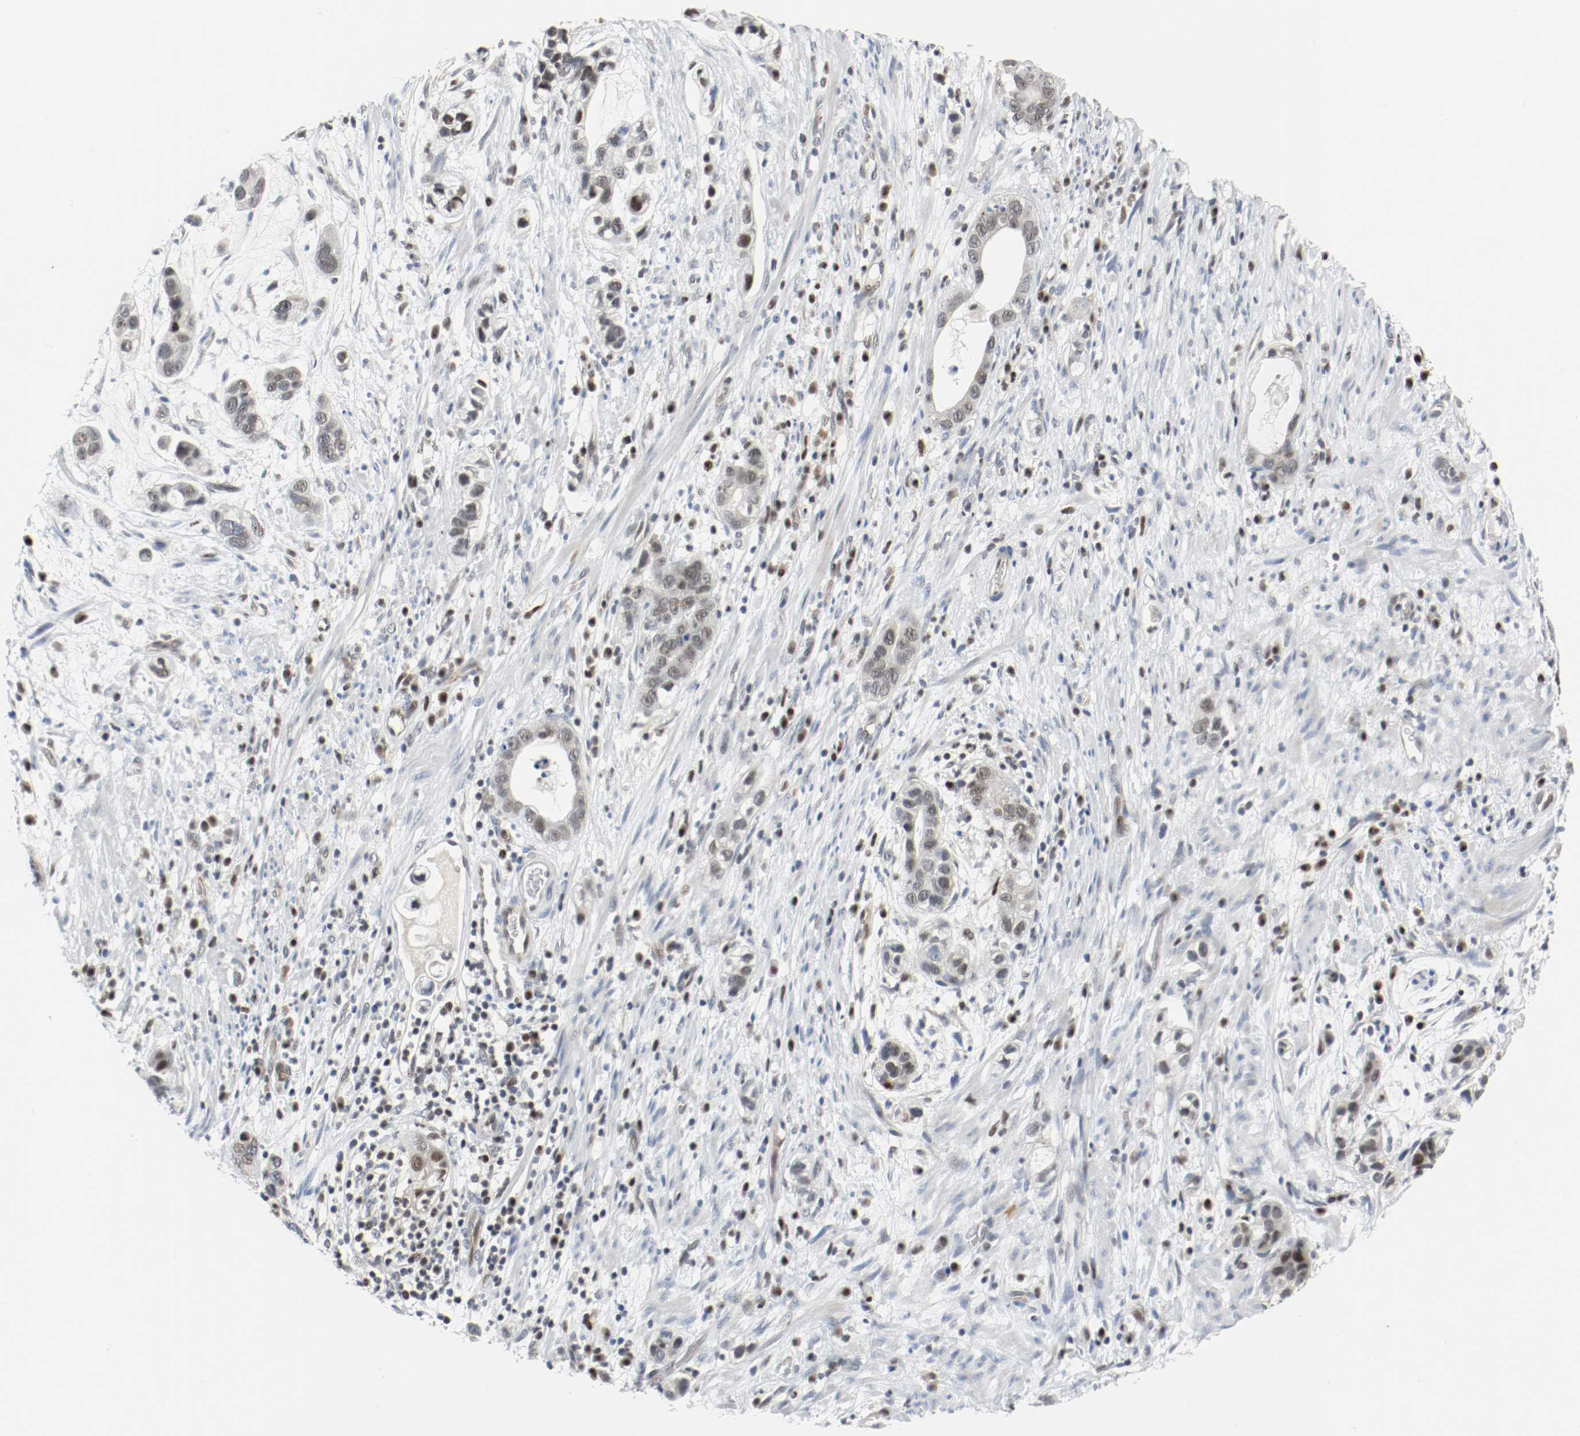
{"staining": {"intensity": "weak", "quantity": "25%-75%", "location": "nuclear"}, "tissue": "stomach cancer", "cell_type": "Tumor cells", "image_type": "cancer", "snomed": [{"axis": "morphology", "description": "Adenocarcinoma, NOS"}, {"axis": "topography", "description": "Stomach, lower"}], "caption": "A brown stain highlights weak nuclear staining of a protein in stomach cancer (adenocarcinoma) tumor cells. Using DAB (brown) and hematoxylin (blue) stains, captured at high magnification using brightfield microscopy.", "gene": "ASH1L", "patient": {"sex": "female", "age": 93}}